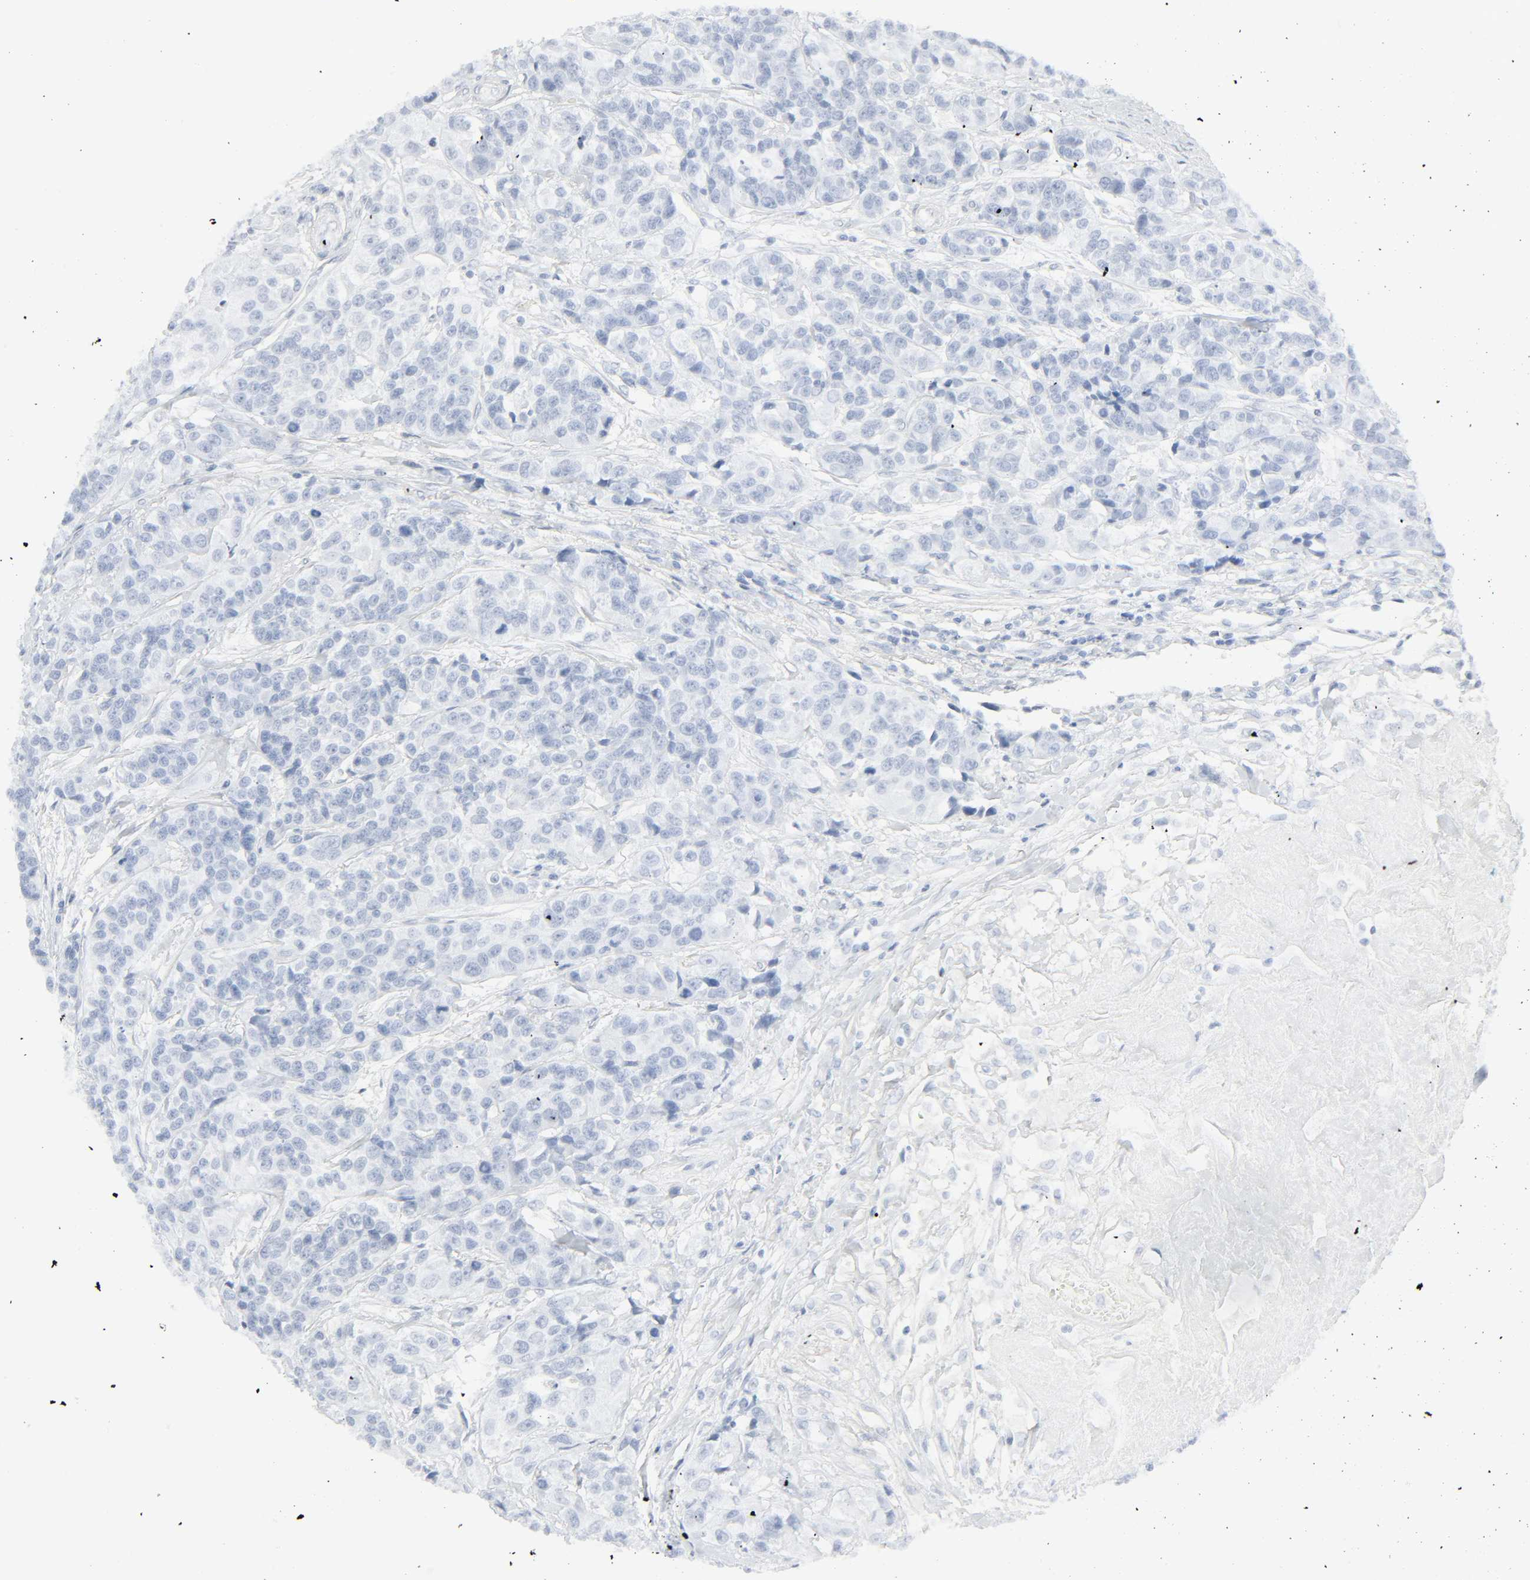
{"staining": {"intensity": "negative", "quantity": "none", "location": "none"}, "tissue": "urothelial cancer", "cell_type": "Tumor cells", "image_type": "cancer", "snomed": [{"axis": "morphology", "description": "Urothelial carcinoma, High grade"}, {"axis": "topography", "description": "Urinary bladder"}], "caption": "This is an IHC micrograph of human urothelial carcinoma (high-grade). There is no positivity in tumor cells.", "gene": "ZBTB16", "patient": {"sex": "female", "age": 81}}